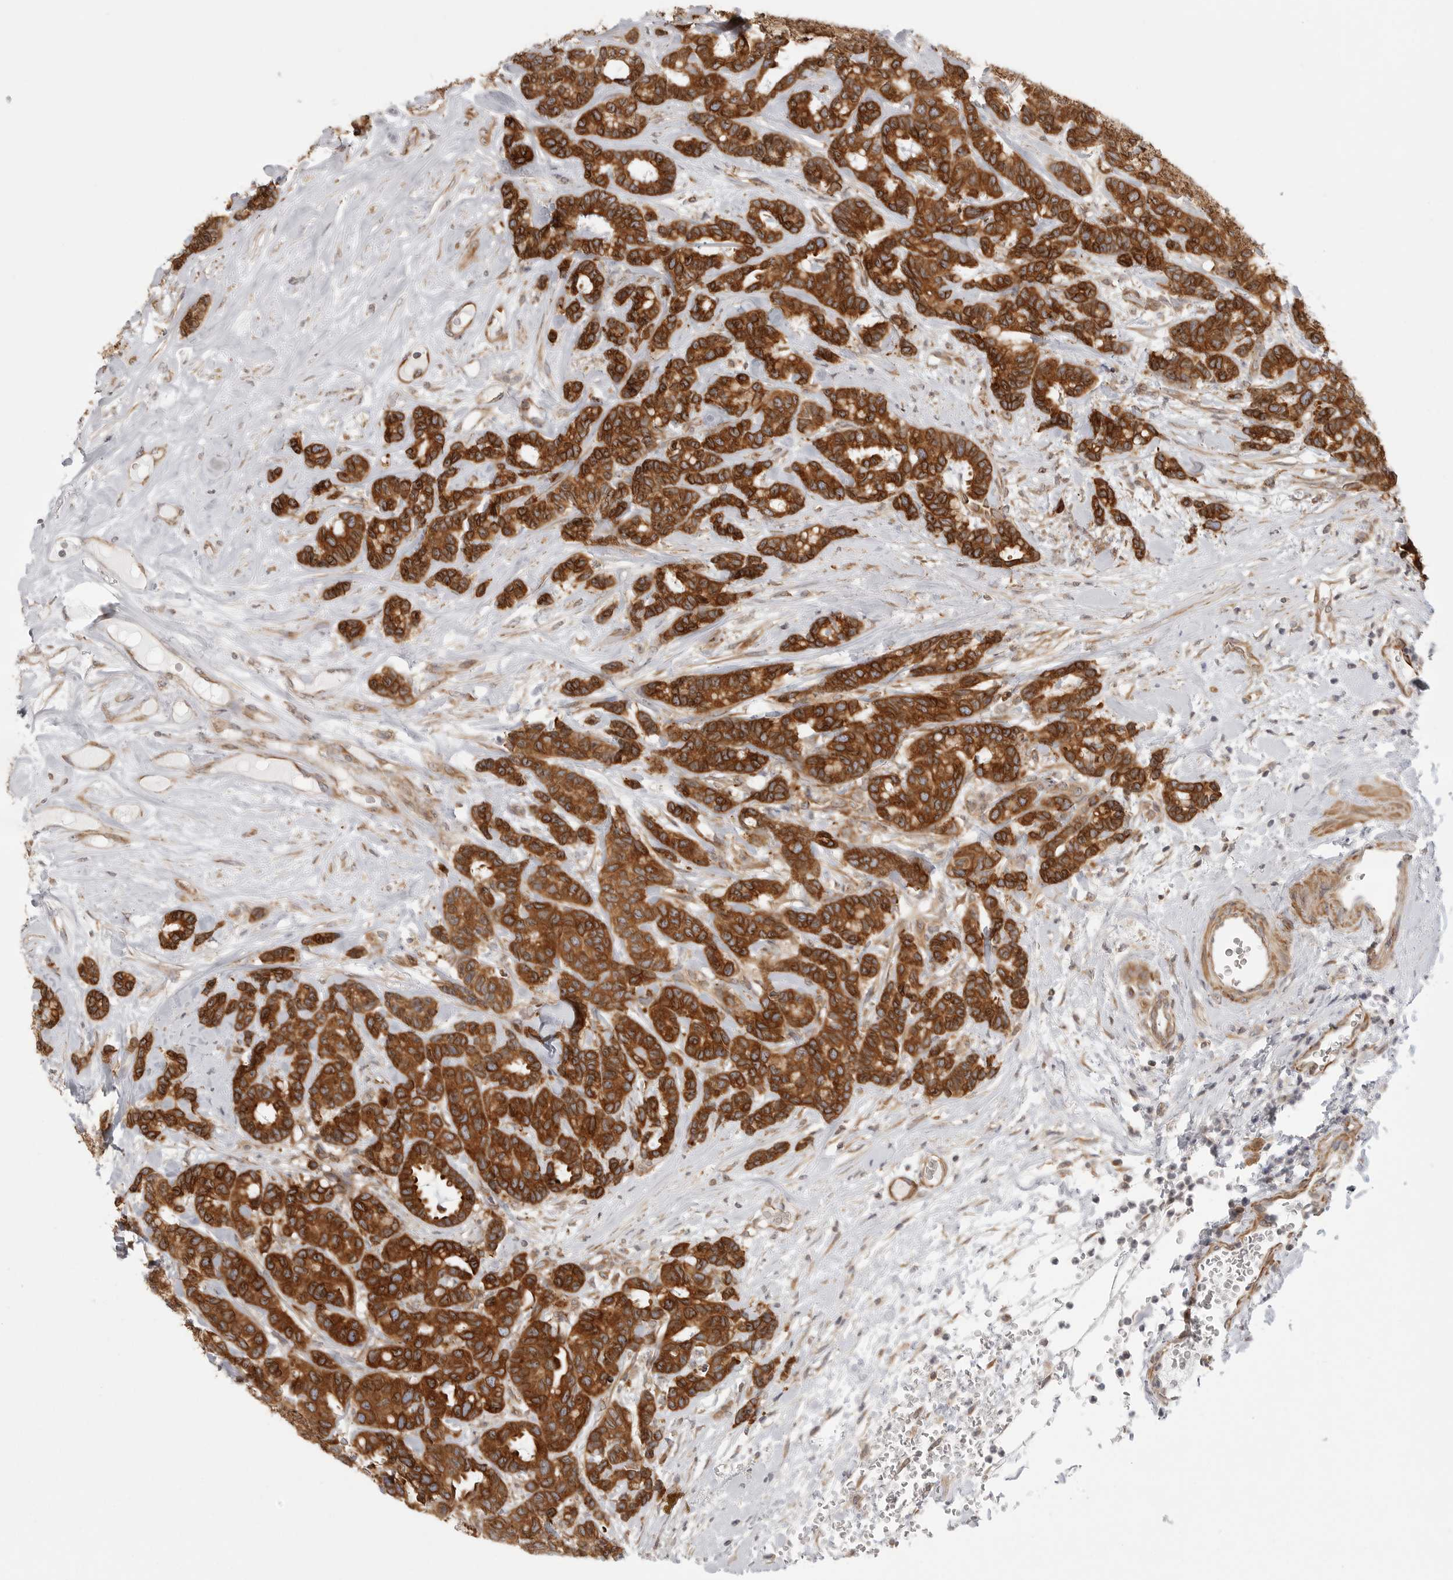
{"staining": {"intensity": "strong", "quantity": ">75%", "location": "cytoplasmic/membranous"}, "tissue": "breast cancer", "cell_type": "Tumor cells", "image_type": "cancer", "snomed": [{"axis": "morphology", "description": "Duct carcinoma"}, {"axis": "topography", "description": "Breast"}], "caption": "This micrograph displays IHC staining of human invasive ductal carcinoma (breast), with high strong cytoplasmic/membranous staining in approximately >75% of tumor cells.", "gene": "CERS2", "patient": {"sex": "female", "age": 87}}